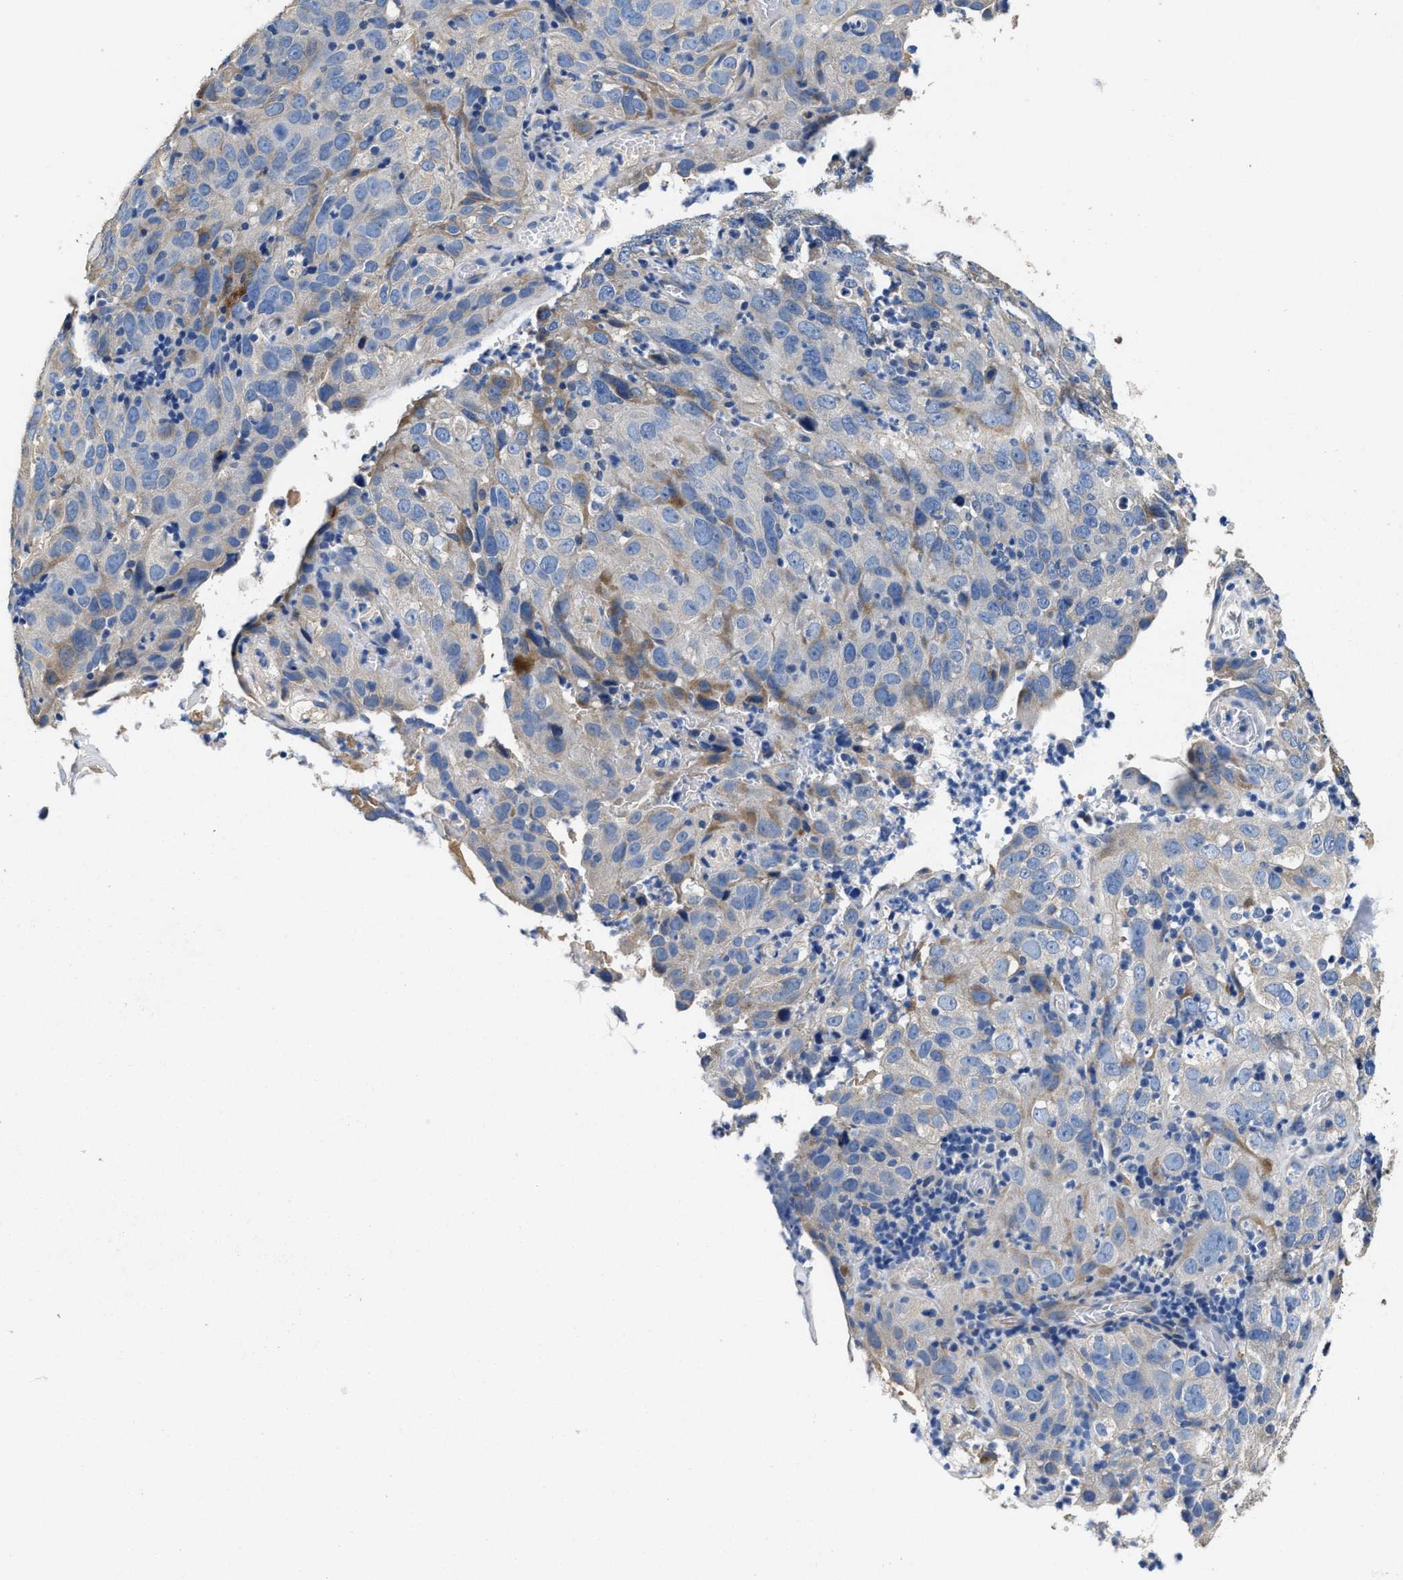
{"staining": {"intensity": "negative", "quantity": "none", "location": "none"}, "tissue": "cervical cancer", "cell_type": "Tumor cells", "image_type": "cancer", "snomed": [{"axis": "morphology", "description": "Squamous cell carcinoma, NOS"}, {"axis": "topography", "description": "Cervix"}], "caption": "IHC micrograph of neoplastic tissue: human cervical squamous cell carcinoma stained with DAB (3,3'-diaminobenzidine) exhibits no significant protein positivity in tumor cells.", "gene": "PEG10", "patient": {"sex": "female", "age": 32}}